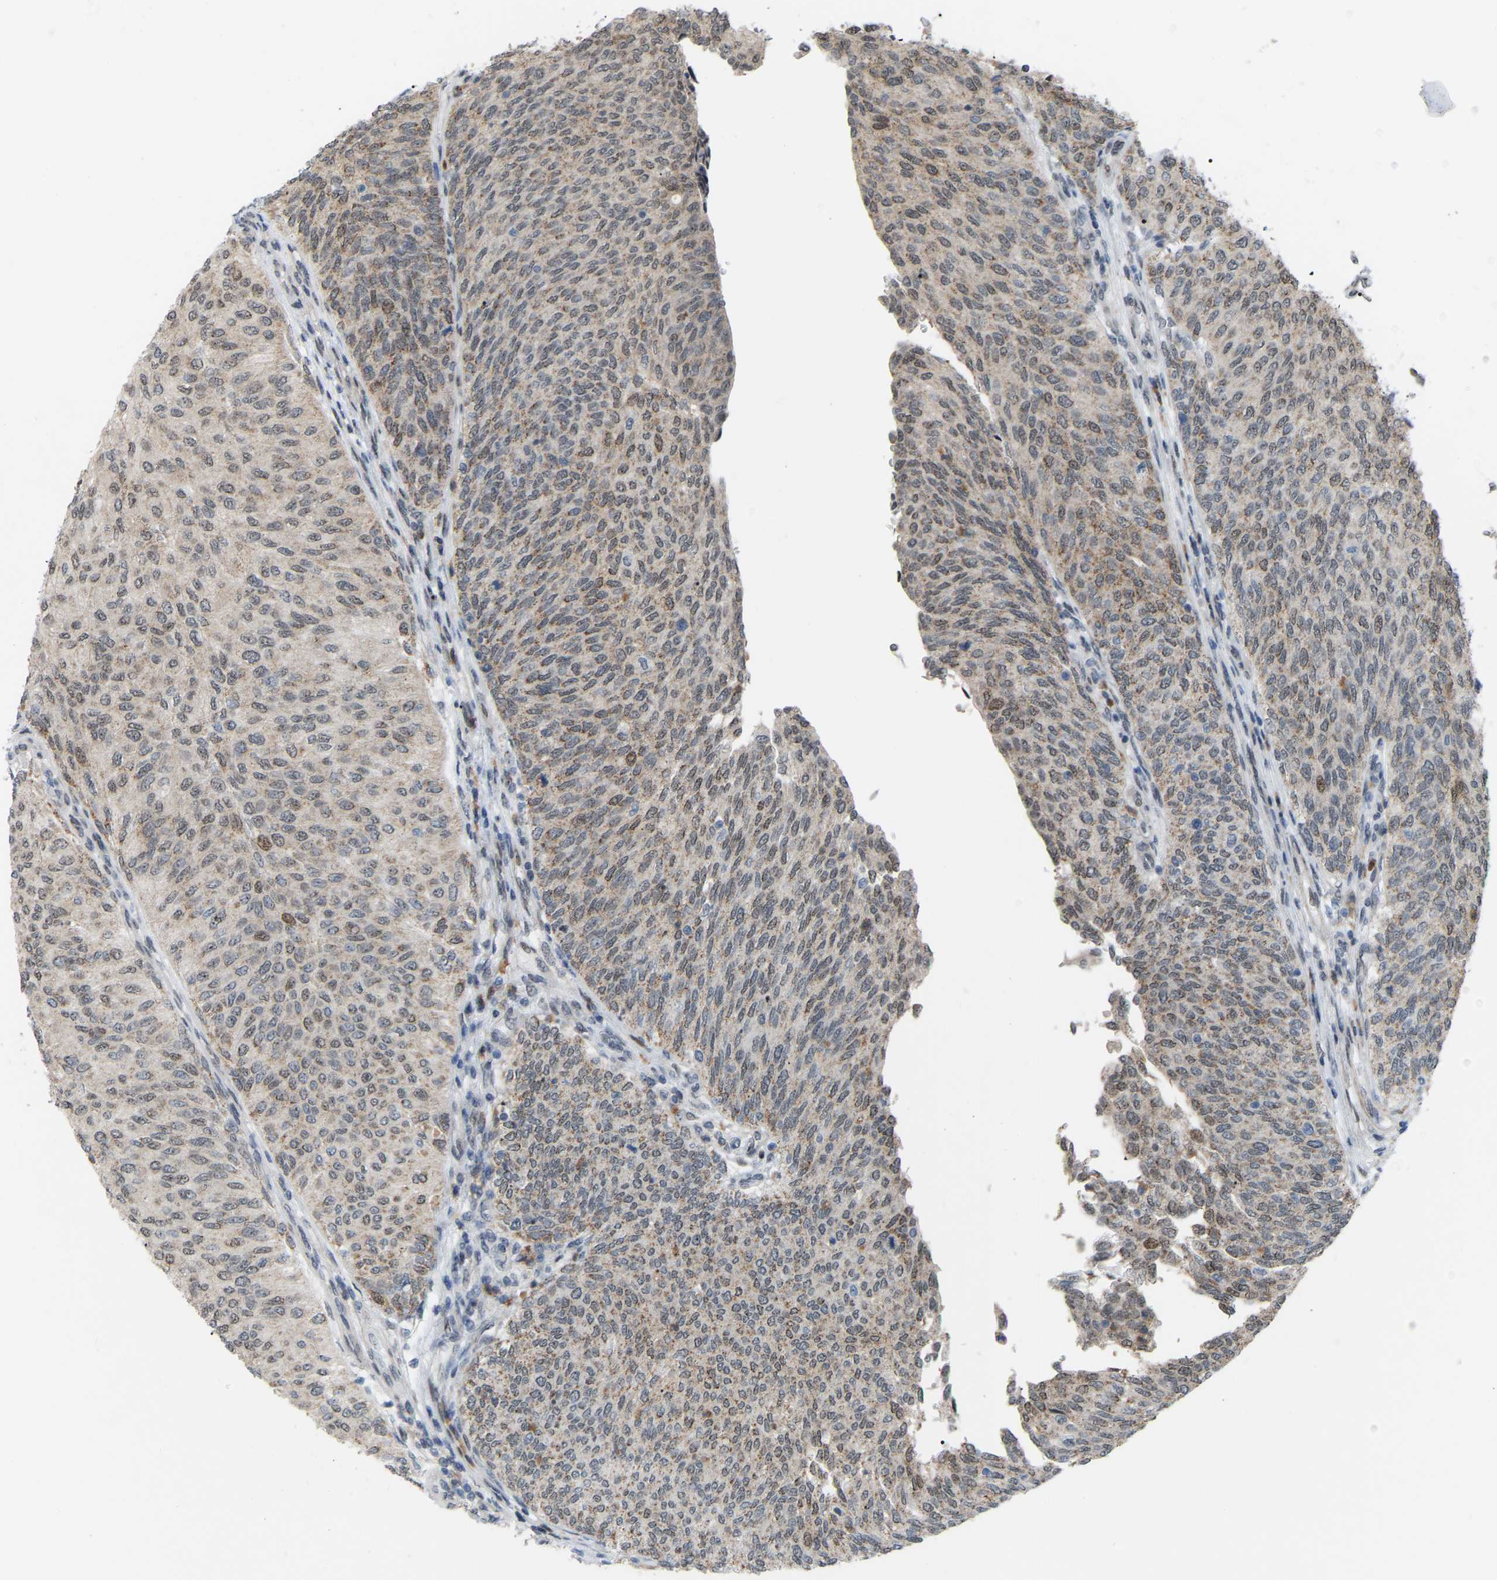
{"staining": {"intensity": "weak", "quantity": "25%-75%", "location": "cytoplasmic/membranous"}, "tissue": "urothelial cancer", "cell_type": "Tumor cells", "image_type": "cancer", "snomed": [{"axis": "morphology", "description": "Urothelial carcinoma, Low grade"}, {"axis": "topography", "description": "Urinary bladder"}], "caption": "A histopathology image of low-grade urothelial carcinoma stained for a protein exhibits weak cytoplasmic/membranous brown staining in tumor cells. (DAB (3,3'-diaminobenzidine) IHC, brown staining for protein, blue staining for nuclei).", "gene": "CROT", "patient": {"sex": "female", "age": 79}}